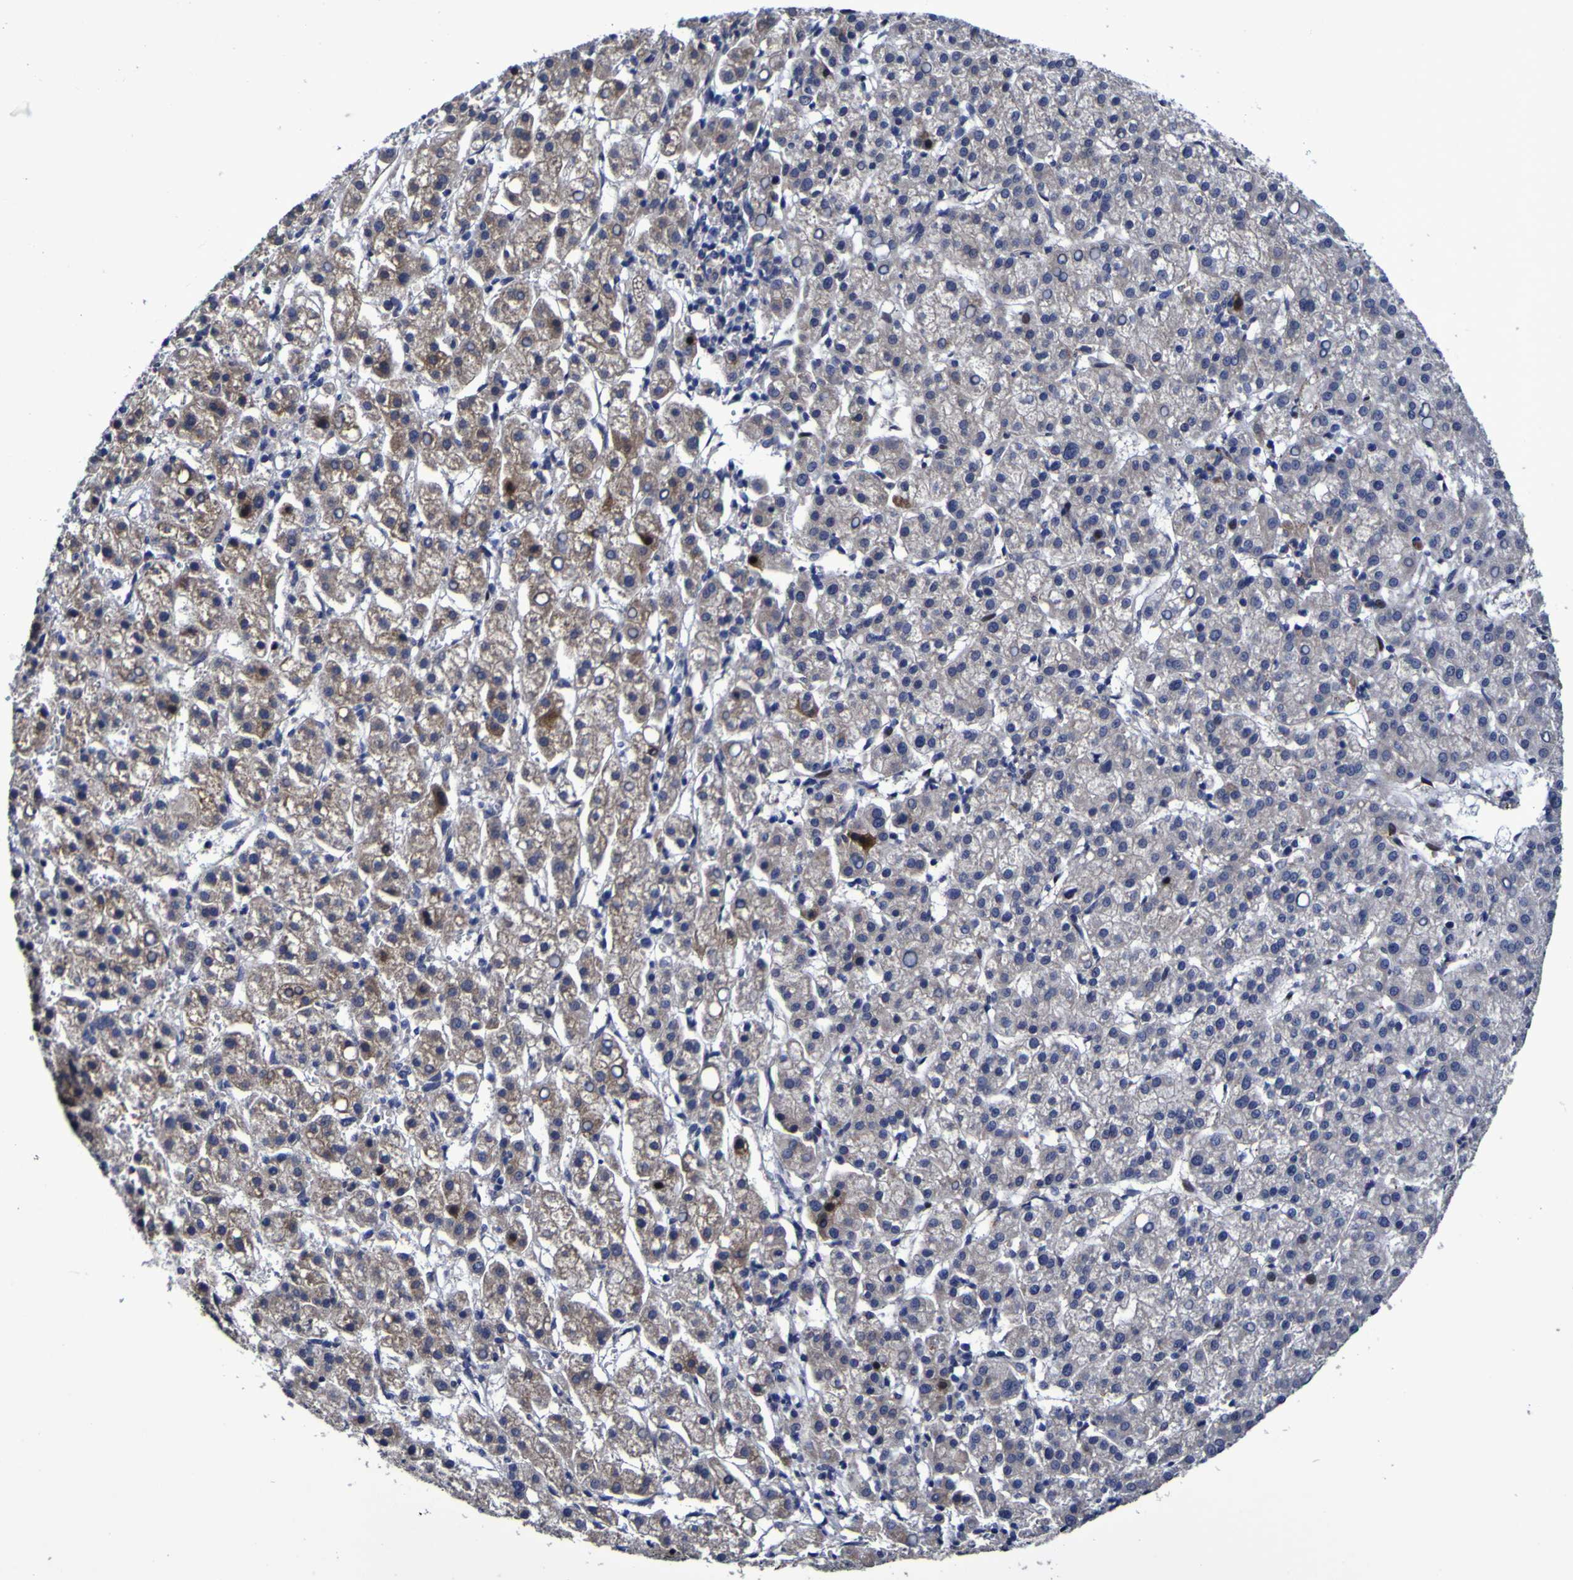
{"staining": {"intensity": "moderate", "quantity": "<25%", "location": "cytoplasmic/membranous"}, "tissue": "liver cancer", "cell_type": "Tumor cells", "image_type": "cancer", "snomed": [{"axis": "morphology", "description": "Carcinoma, Hepatocellular, NOS"}, {"axis": "topography", "description": "Liver"}], "caption": "This histopathology image displays liver hepatocellular carcinoma stained with immunohistochemistry (IHC) to label a protein in brown. The cytoplasmic/membranous of tumor cells show moderate positivity for the protein. Nuclei are counter-stained blue.", "gene": "MGLL", "patient": {"sex": "female", "age": 58}}